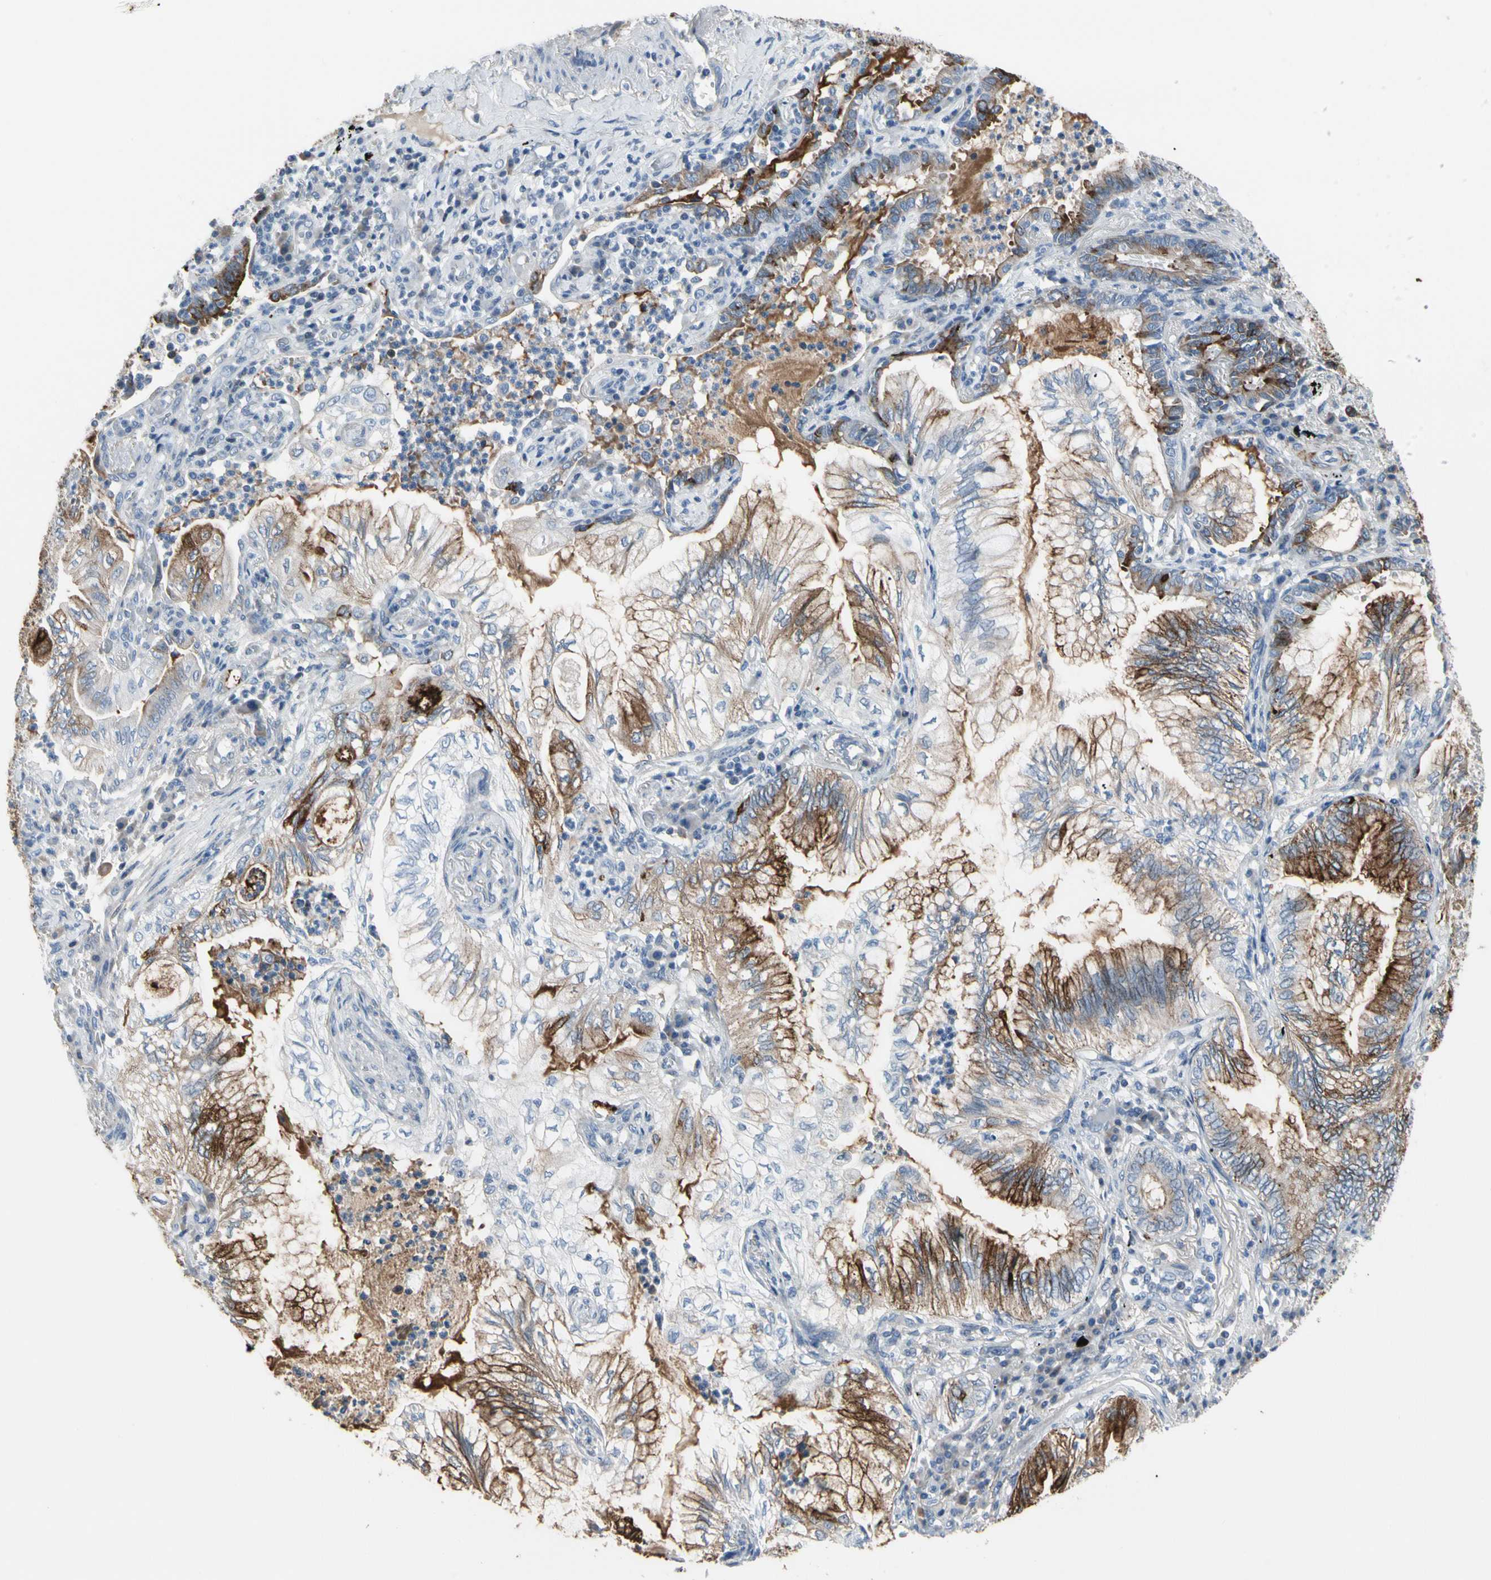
{"staining": {"intensity": "strong", "quantity": "25%-75%", "location": "cytoplasmic/membranous"}, "tissue": "lung cancer", "cell_type": "Tumor cells", "image_type": "cancer", "snomed": [{"axis": "morphology", "description": "Normal tissue, NOS"}, {"axis": "morphology", "description": "Adenocarcinoma, NOS"}, {"axis": "topography", "description": "Bronchus"}, {"axis": "topography", "description": "Lung"}], "caption": "A high amount of strong cytoplasmic/membranous expression is seen in approximately 25%-75% of tumor cells in adenocarcinoma (lung) tissue.", "gene": "PIGR", "patient": {"sex": "female", "age": 70}}